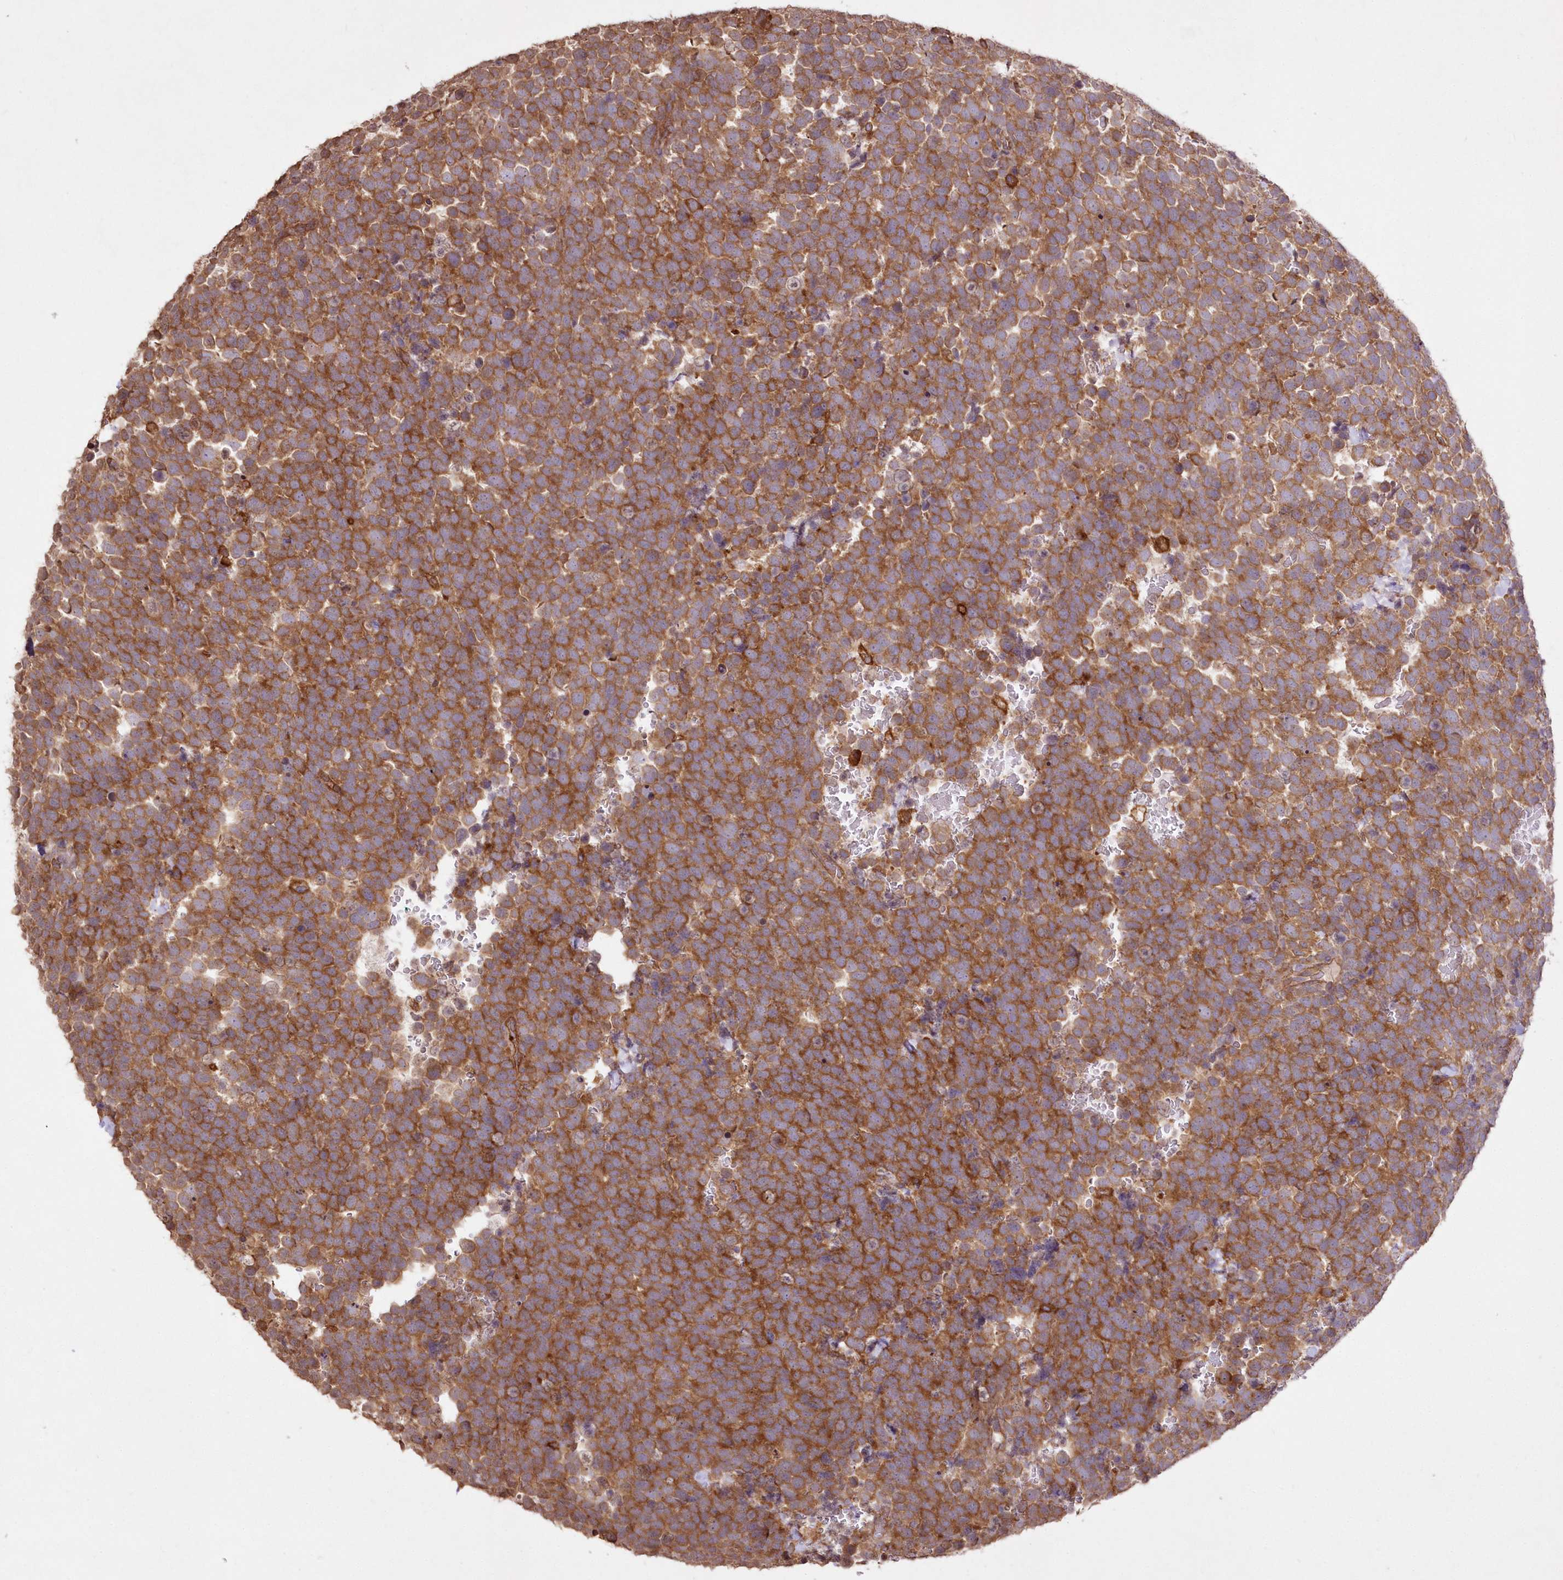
{"staining": {"intensity": "moderate", "quantity": ">75%", "location": "cytoplasmic/membranous"}, "tissue": "urothelial cancer", "cell_type": "Tumor cells", "image_type": "cancer", "snomed": [{"axis": "morphology", "description": "Urothelial carcinoma, High grade"}, {"axis": "topography", "description": "Urinary bladder"}], "caption": "Immunohistochemistry (DAB) staining of urothelial cancer exhibits moderate cytoplasmic/membranous protein staining in approximately >75% of tumor cells.", "gene": "FCHO2", "patient": {"sex": "female", "age": 82}}